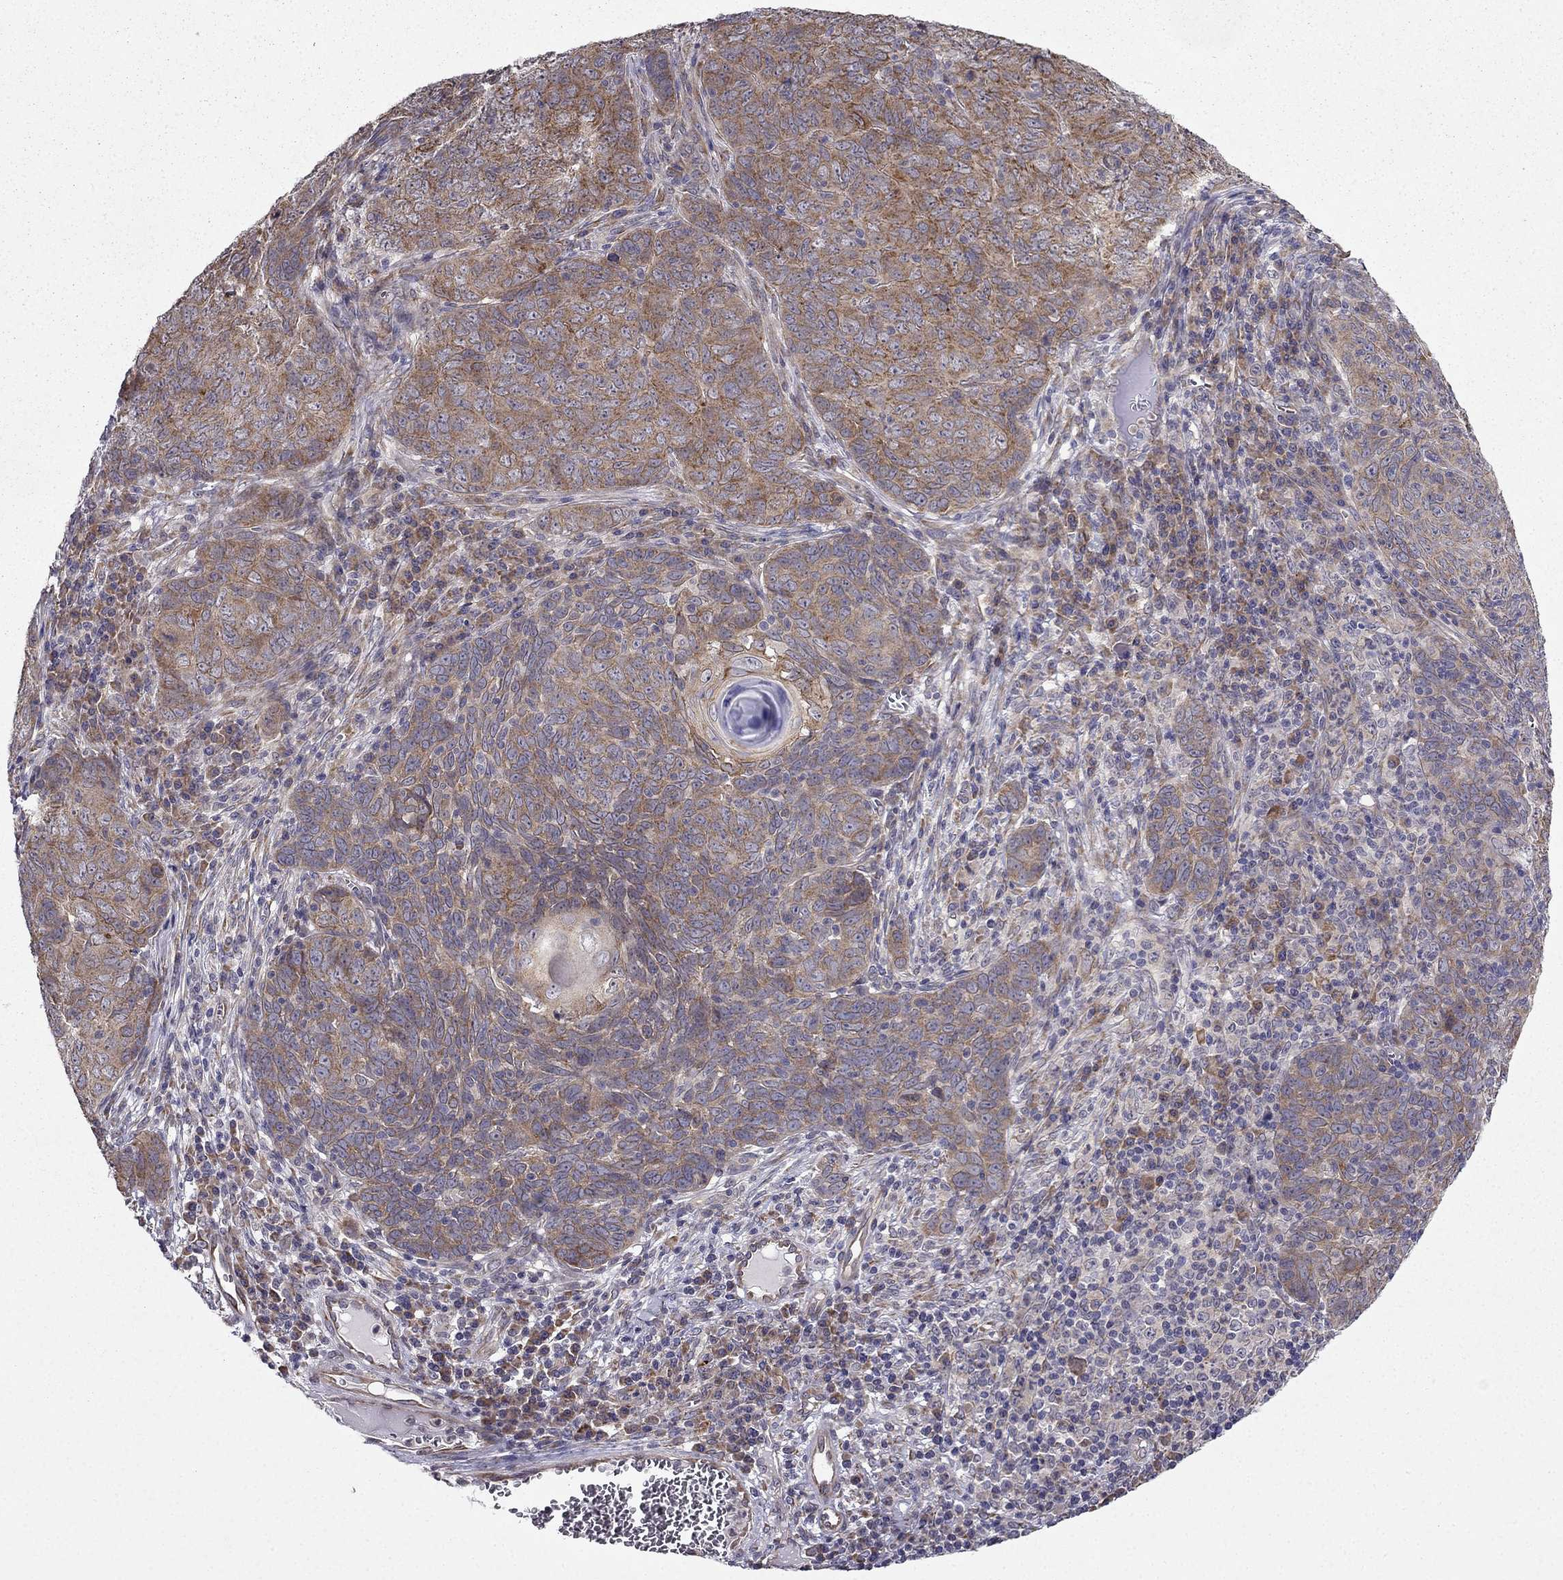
{"staining": {"intensity": "moderate", "quantity": "<25%", "location": "cytoplasmic/membranous"}, "tissue": "skin cancer", "cell_type": "Tumor cells", "image_type": "cancer", "snomed": [{"axis": "morphology", "description": "Squamous cell carcinoma, NOS"}, {"axis": "topography", "description": "Skin"}, {"axis": "topography", "description": "Anal"}], "caption": "Tumor cells show low levels of moderate cytoplasmic/membranous staining in approximately <25% of cells in skin cancer.", "gene": "ARHGEF28", "patient": {"sex": "female", "age": 51}}